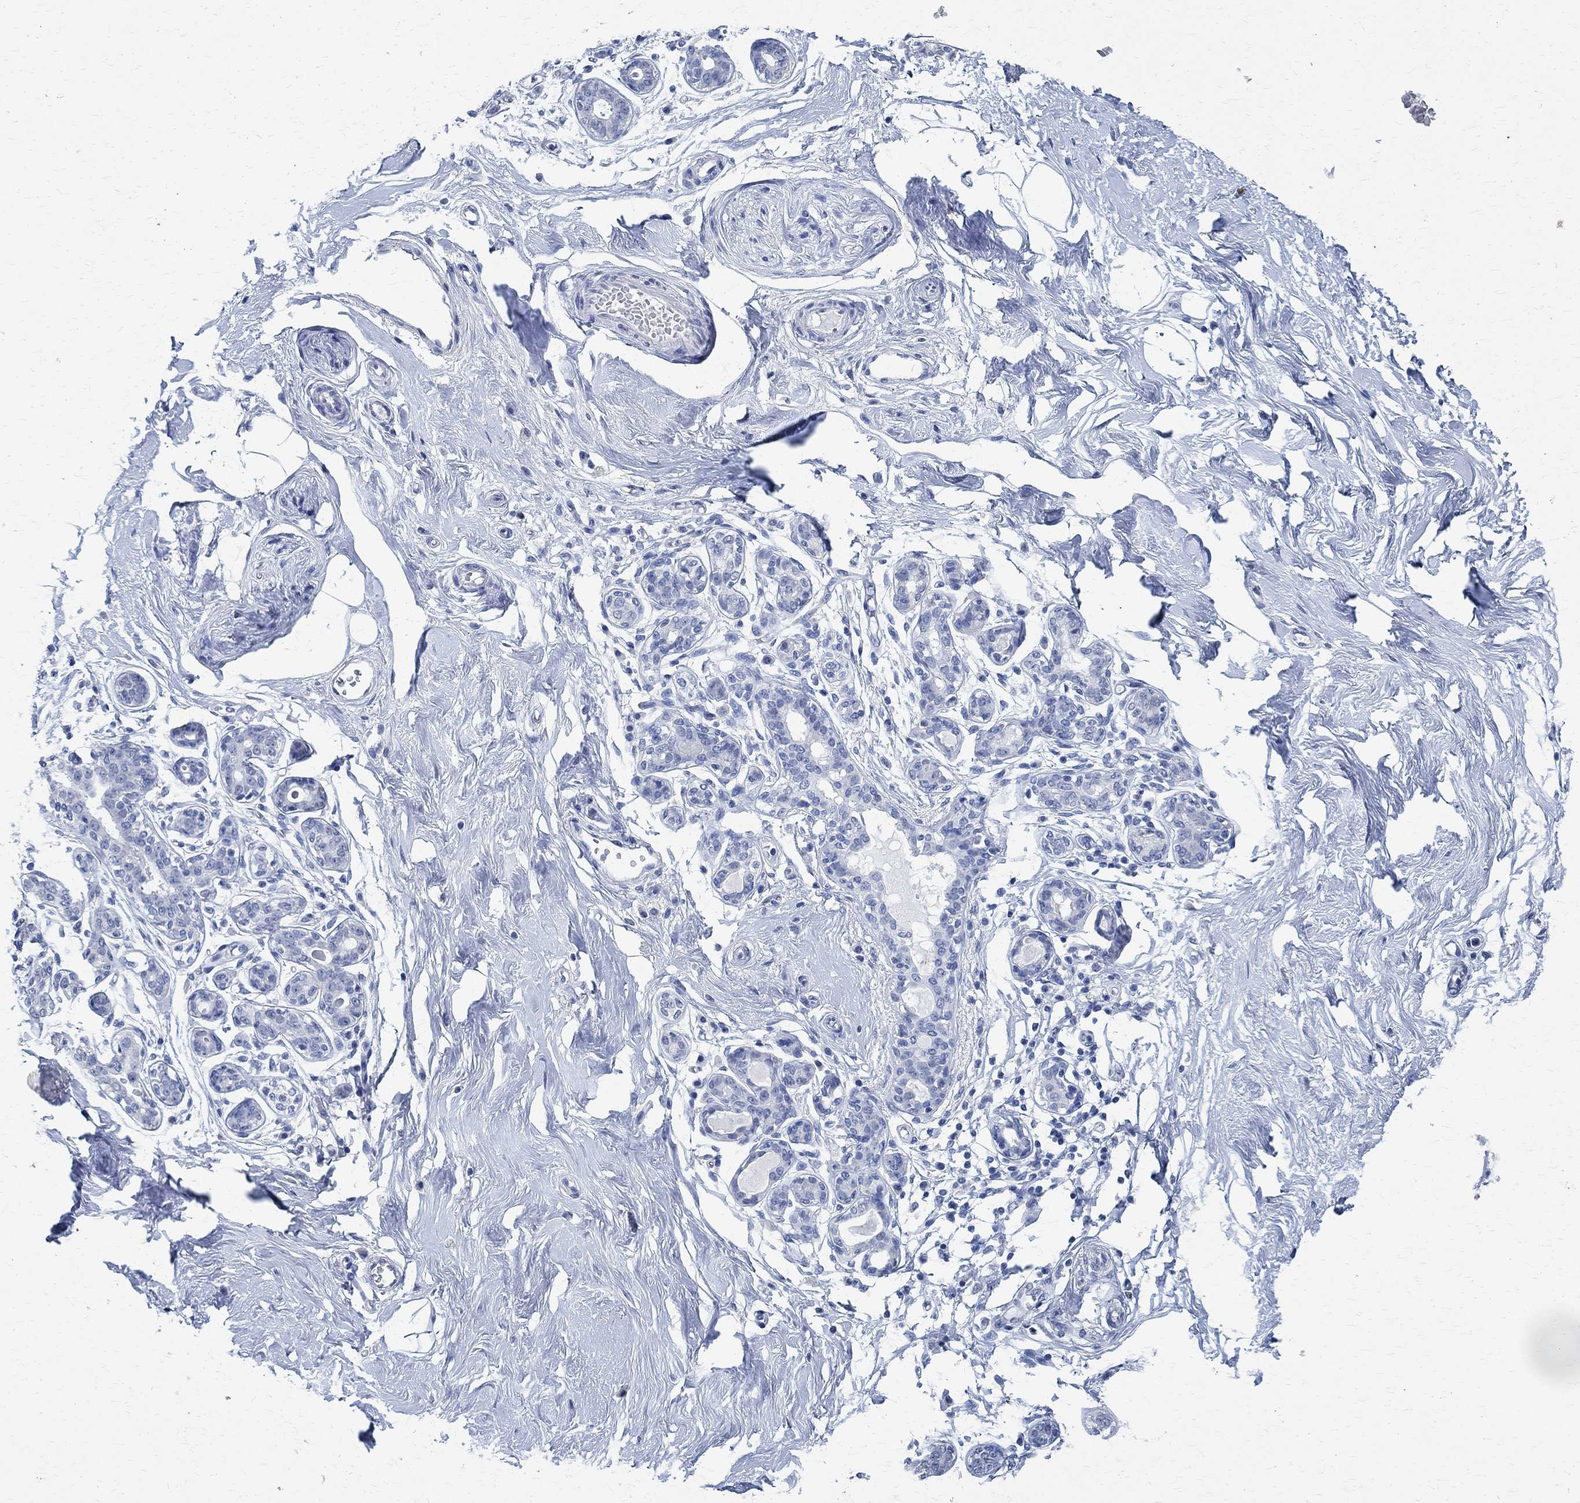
{"staining": {"intensity": "negative", "quantity": "none", "location": "none"}, "tissue": "breast", "cell_type": "Adipocytes", "image_type": "normal", "snomed": [{"axis": "morphology", "description": "Normal tissue, NOS"}, {"axis": "topography", "description": "Skin"}, {"axis": "topography", "description": "Breast"}], "caption": "Adipocytes are negative for protein expression in normal human breast.", "gene": "TMEM221", "patient": {"sex": "female", "age": 43}}